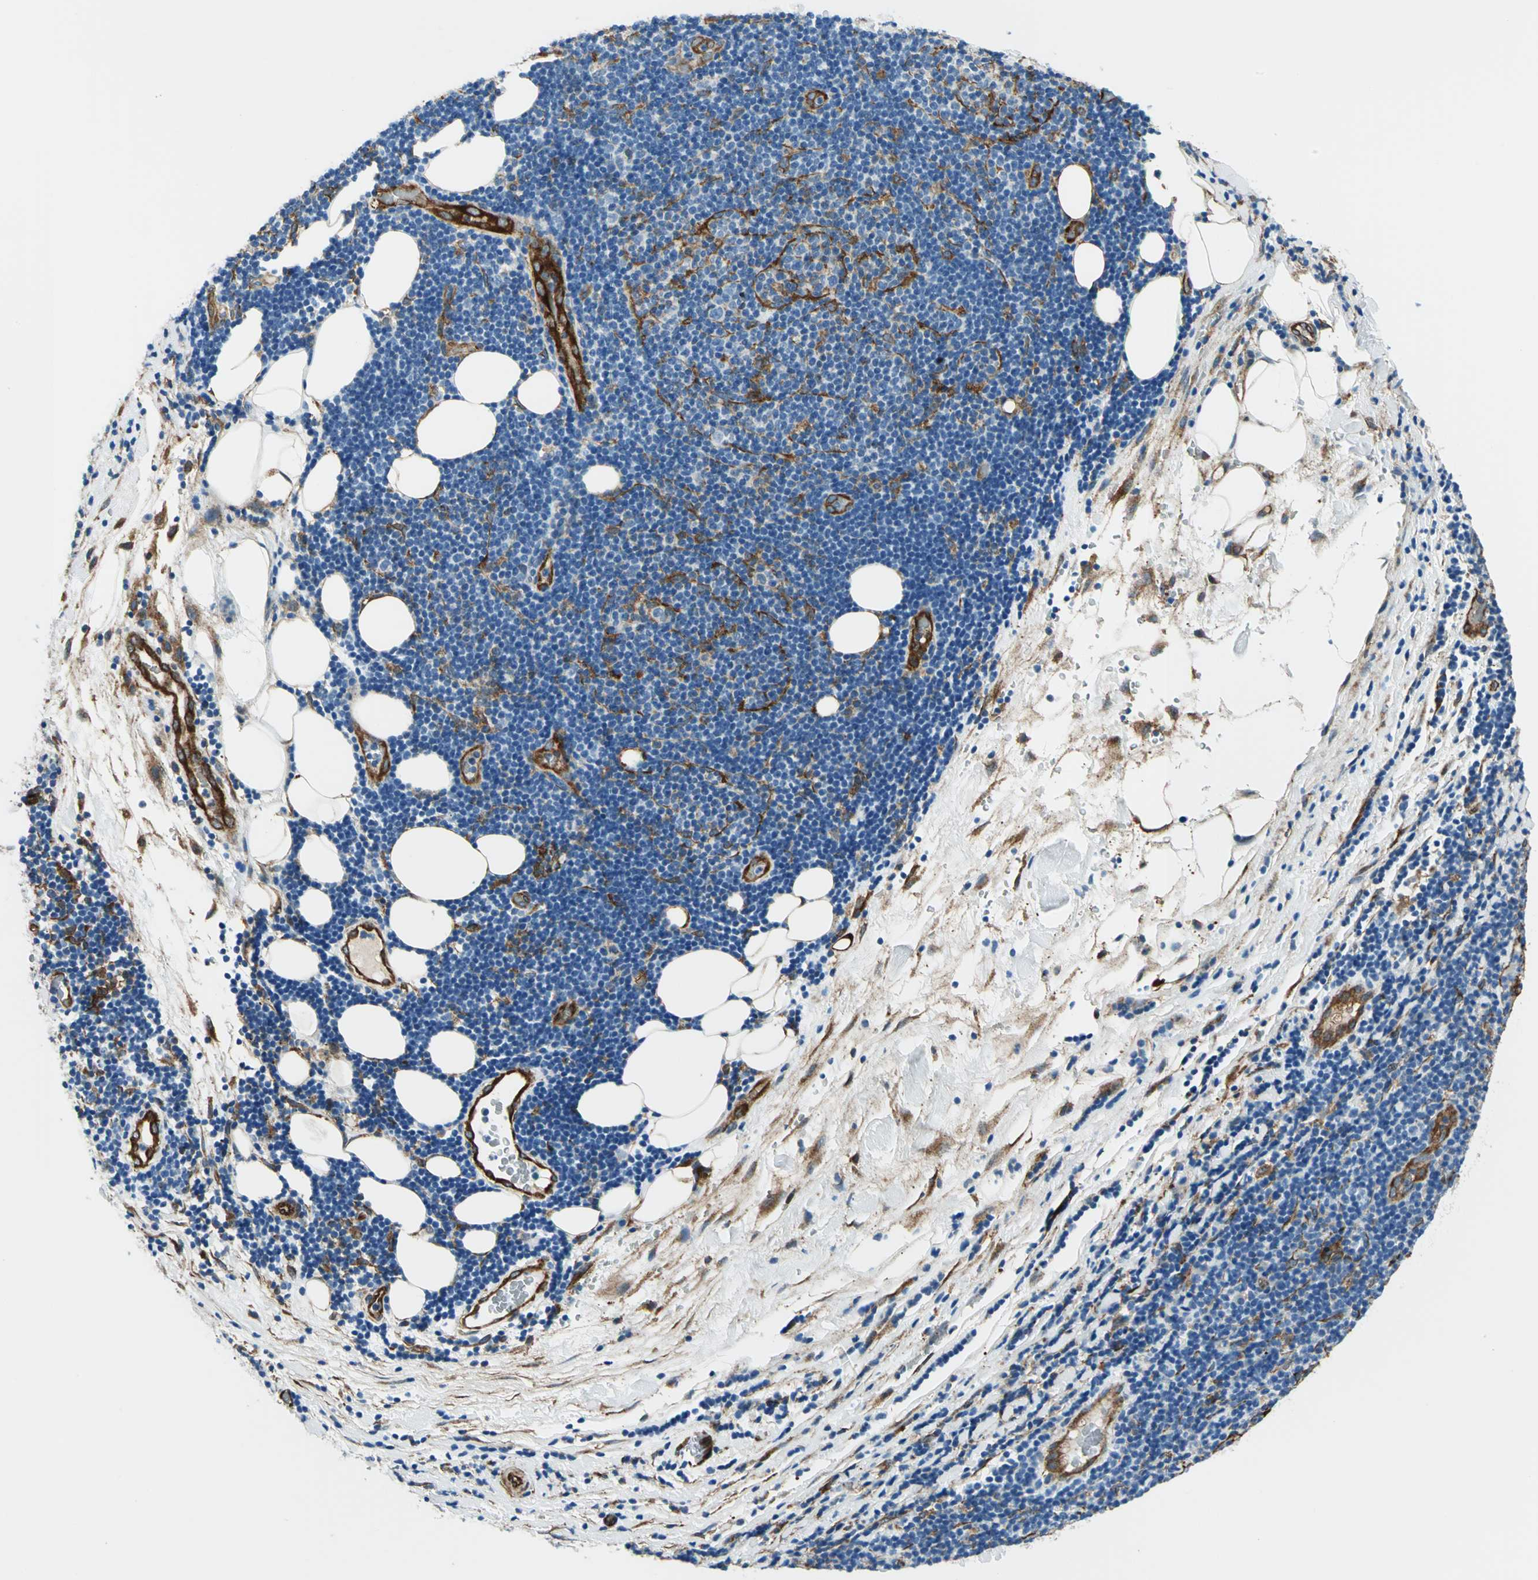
{"staining": {"intensity": "negative", "quantity": "none", "location": "none"}, "tissue": "lymphoma", "cell_type": "Tumor cells", "image_type": "cancer", "snomed": [{"axis": "morphology", "description": "Malignant lymphoma, non-Hodgkin's type, Low grade"}, {"axis": "topography", "description": "Lymph node"}], "caption": "Immunohistochemical staining of human lymphoma displays no significant staining in tumor cells.", "gene": "HSPB1", "patient": {"sex": "male", "age": 83}}